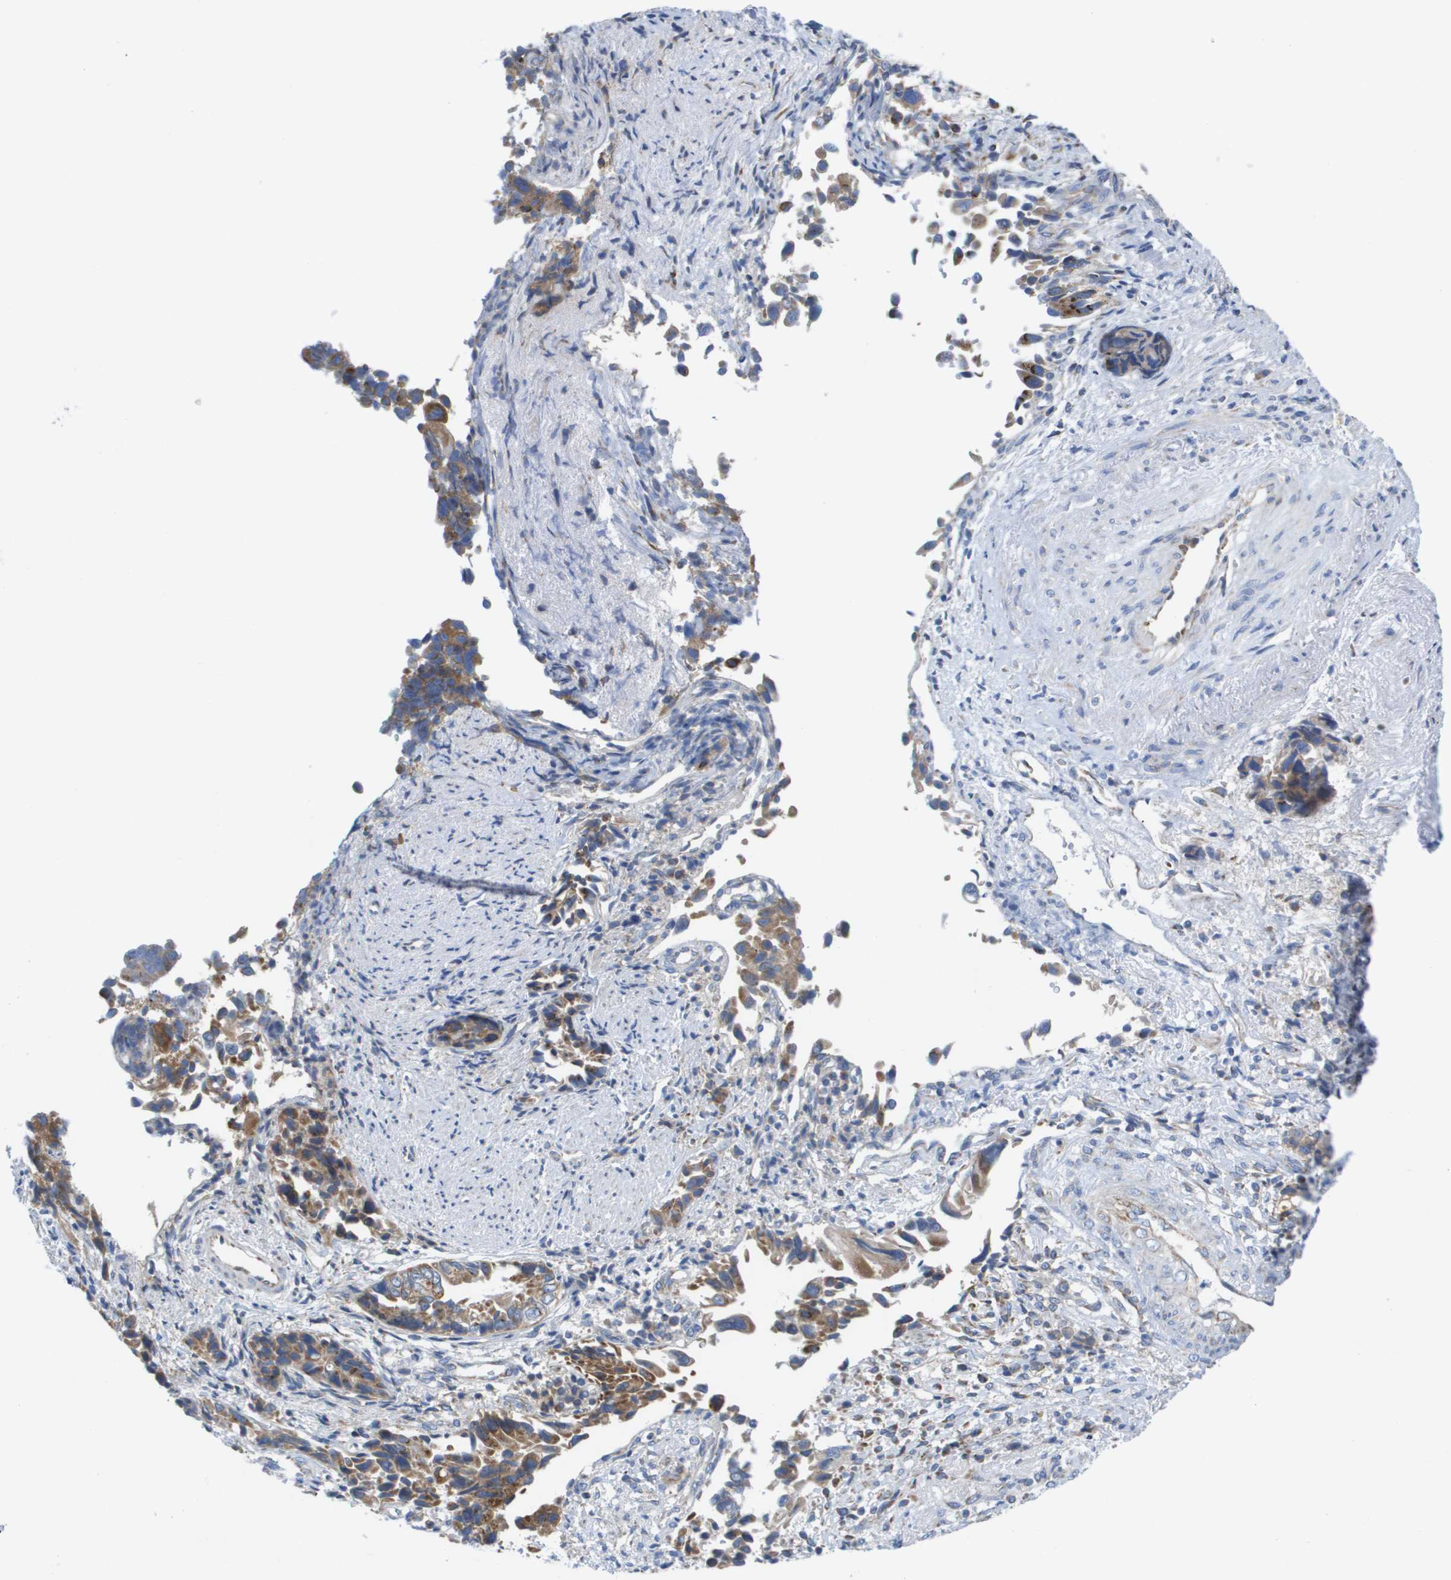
{"staining": {"intensity": "strong", "quantity": ">75%", "location": "cytoplasmic/membranous"}, "tissue": "liver cancer", "cell_type": "Tumor cells", "image_type": "cancer", "snomed": [{"axis": "morphology", "description": "Cholangiocarcinoma"}, {"axis": "topography", "description": "Liver"}], "caption": "Liver cancer (cholangiocarcinoma) tissue shows strong cytoplasmic/membranous staining in about >75% of tumor cells (DAB IHC with brightfield microscopy, high magnification).", "gene": "FIS1", "patient": {"sex": "female", "age": 79}}